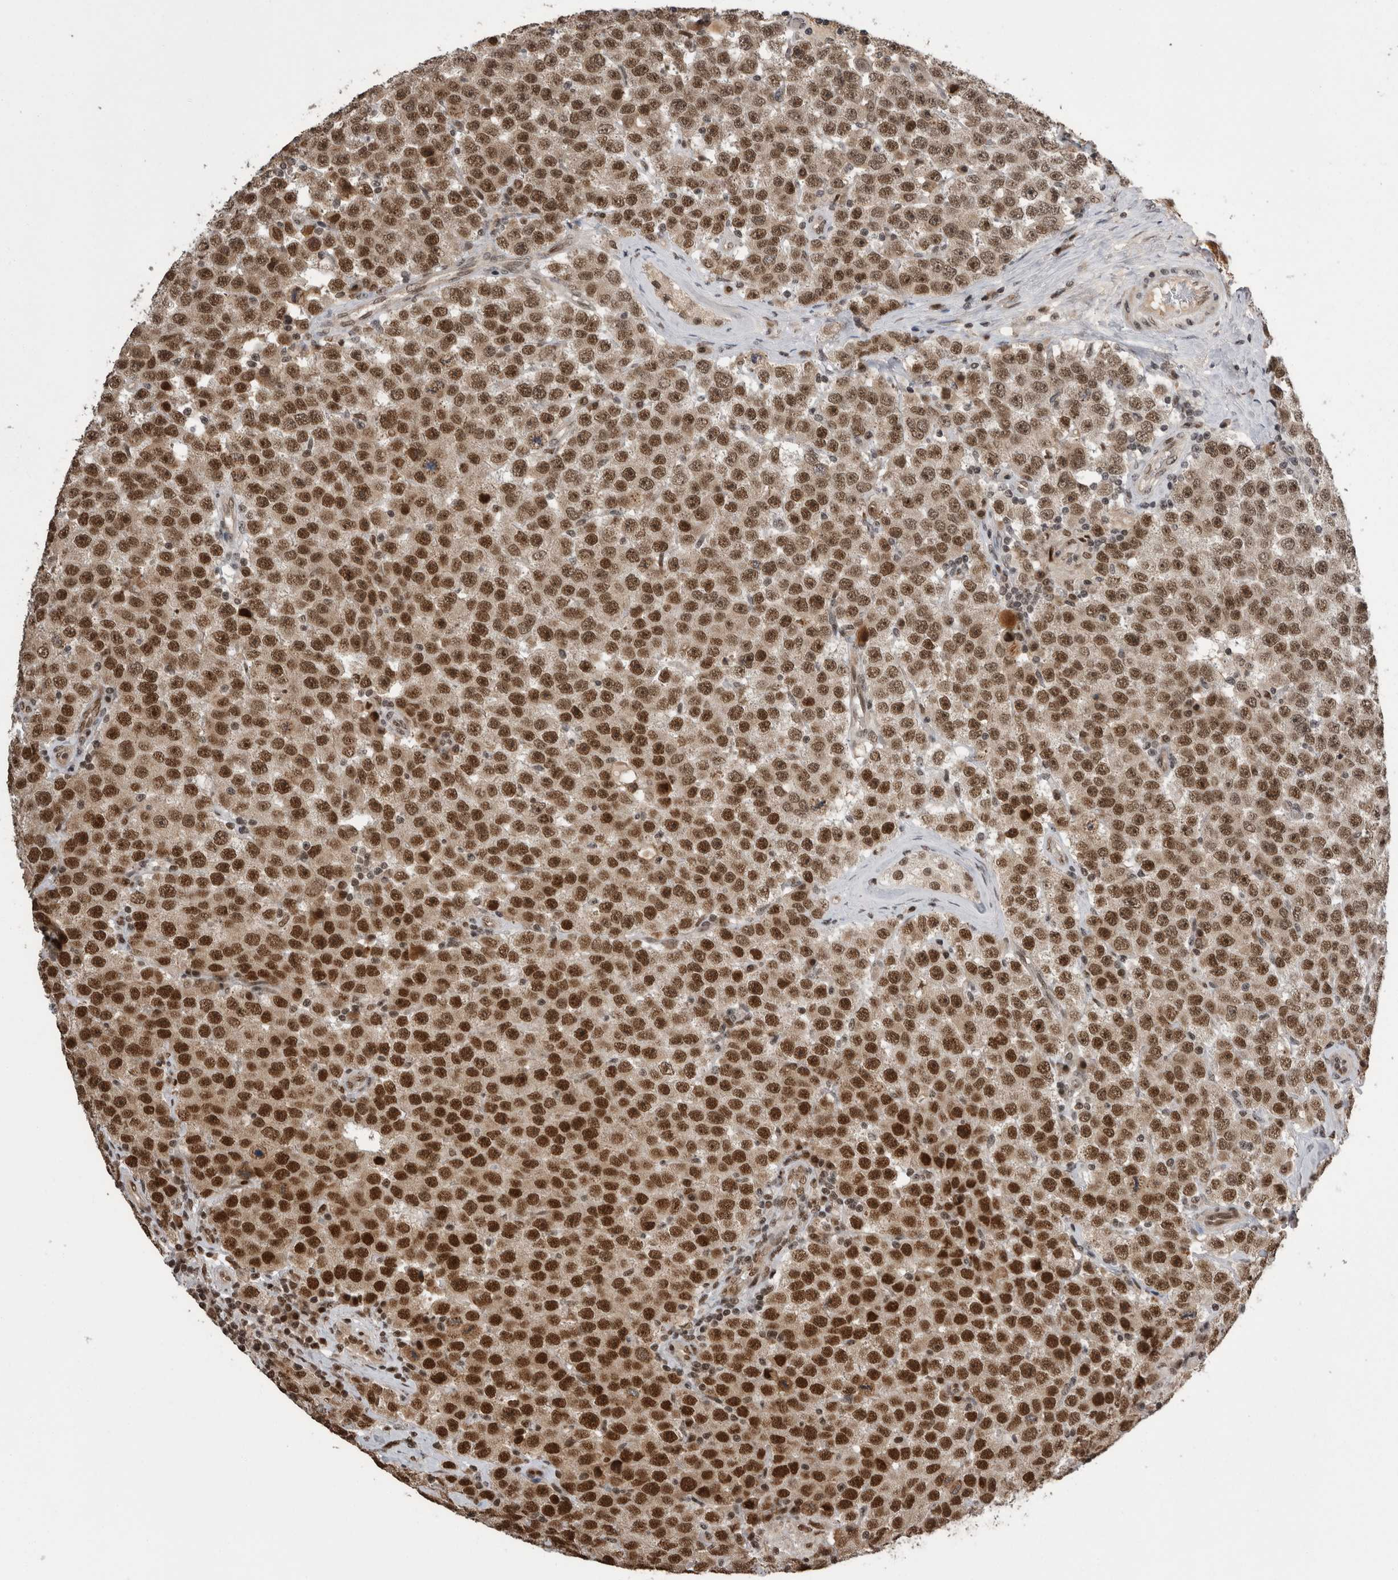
{"staining": {"intensity": "strong", "quantity": ">75%", "location": "nuclear"}, "tissue": "testis cancer", "cell_type": "Tumor cells", "image_type": "cancer", "snomed": [{"axis": "morphology", "description": "Seminoma, NOS"}, {"axis": "topography", "description": "Testis"}], "caption": "Immunohistochemistry of testis cancer displays high levels of strong nuclear staining in about >75% of tumor cells.", "gene": "CPSF2", "patient": {"sex": "male", "age": 28}}